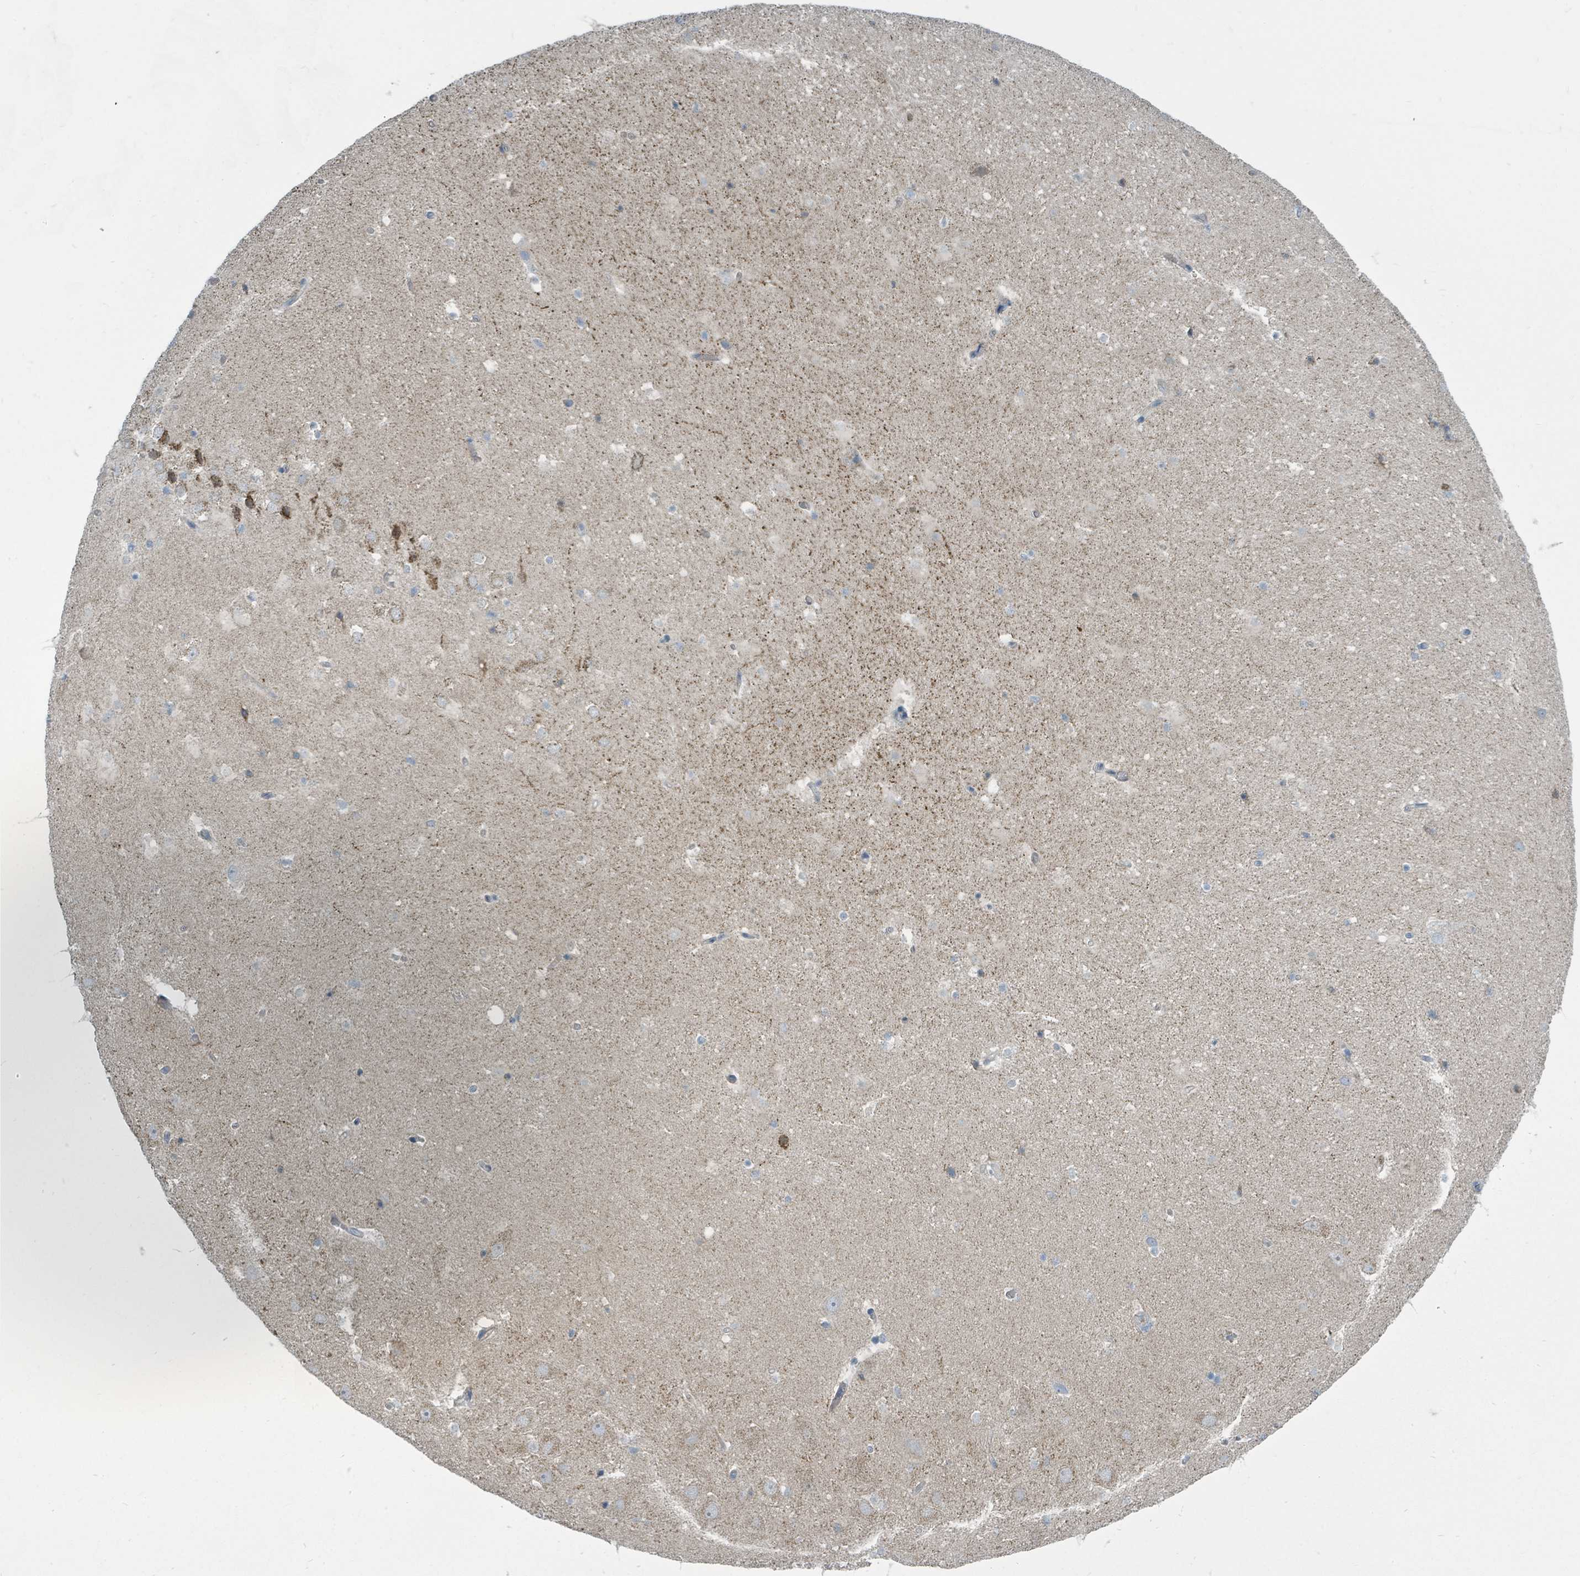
{"staining": {"intensity": "negative", "quantity": "none", "location": "none"}, "tissue": "hippocampus", "cell_type": "Glial cells", "image_type": "normal", "snomed": [{"axis": "morphology", "description": "Normal tissue, NOS"}, {"axis": "topography", "description": "Hippocampus"}], "caption": "Human hippocampus stained for a protein using IHC shows no staining in glial cells.", "gene": "SLC25A23", "patient": {"sex": "male", "age": 37}}